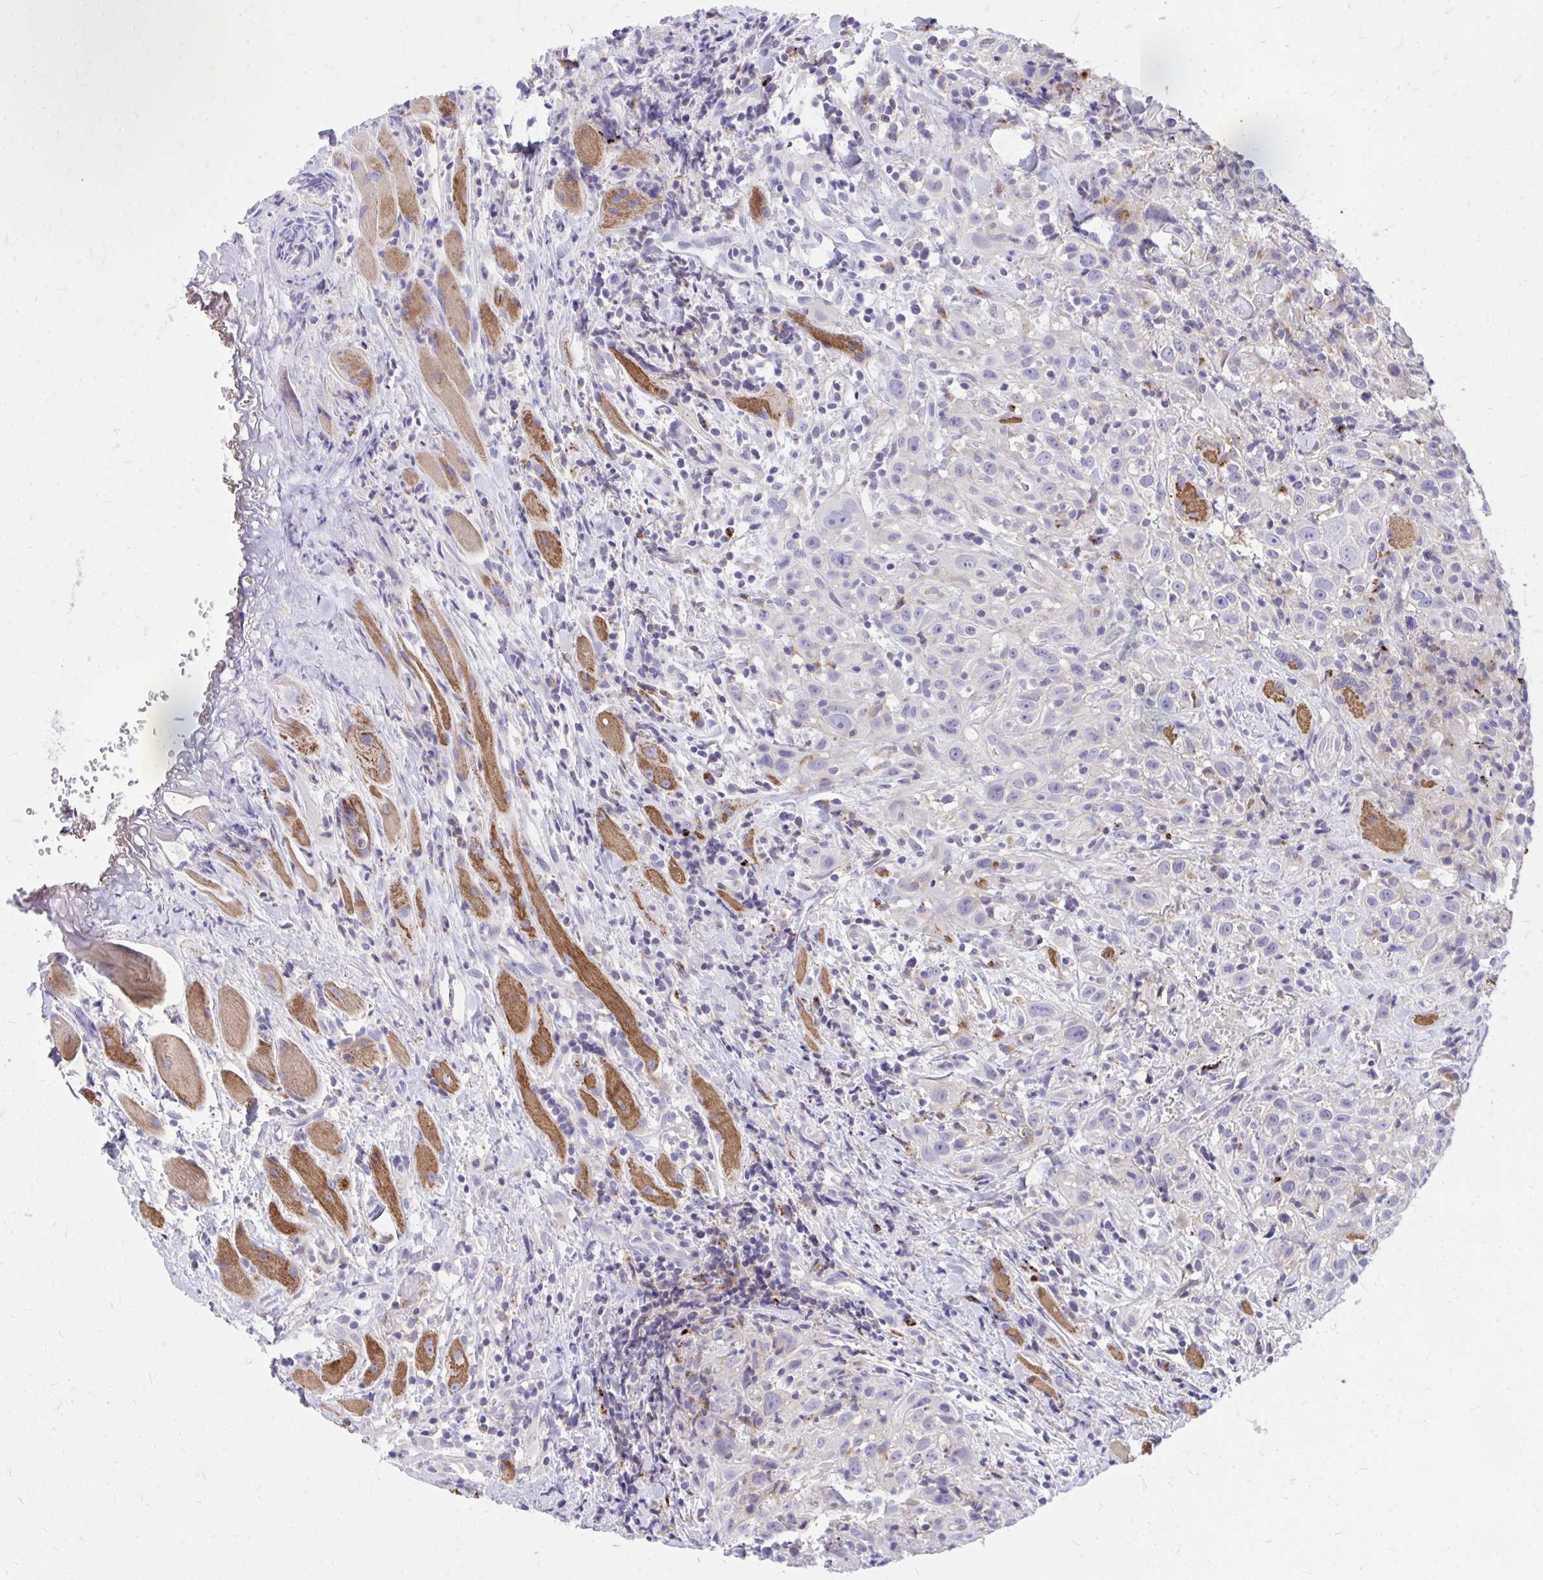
{"staining": {"intensity": "negative", "quantity": "none", "location": "none"}, "tissue": "head and neck cancer", "cell_type": "Tumor cells", "image_type": "cancer", "snomed": [{"axis": "morphology", "description": "Squamous cell carcinoma, NOS"}, {"axis": "topography", "description": "Head-Neck"}], "caption": "Image shows no significant protein positivity in tumor cells of head and neck squamous cell carcinoma. The staining is performed using DAB (3,3'-diaminobenzidine) brown chromogen with nuclei counter-stained in using hematoxylin.", "gene": "TP53I11", "patient": {"sex": "female", "age": 95}}